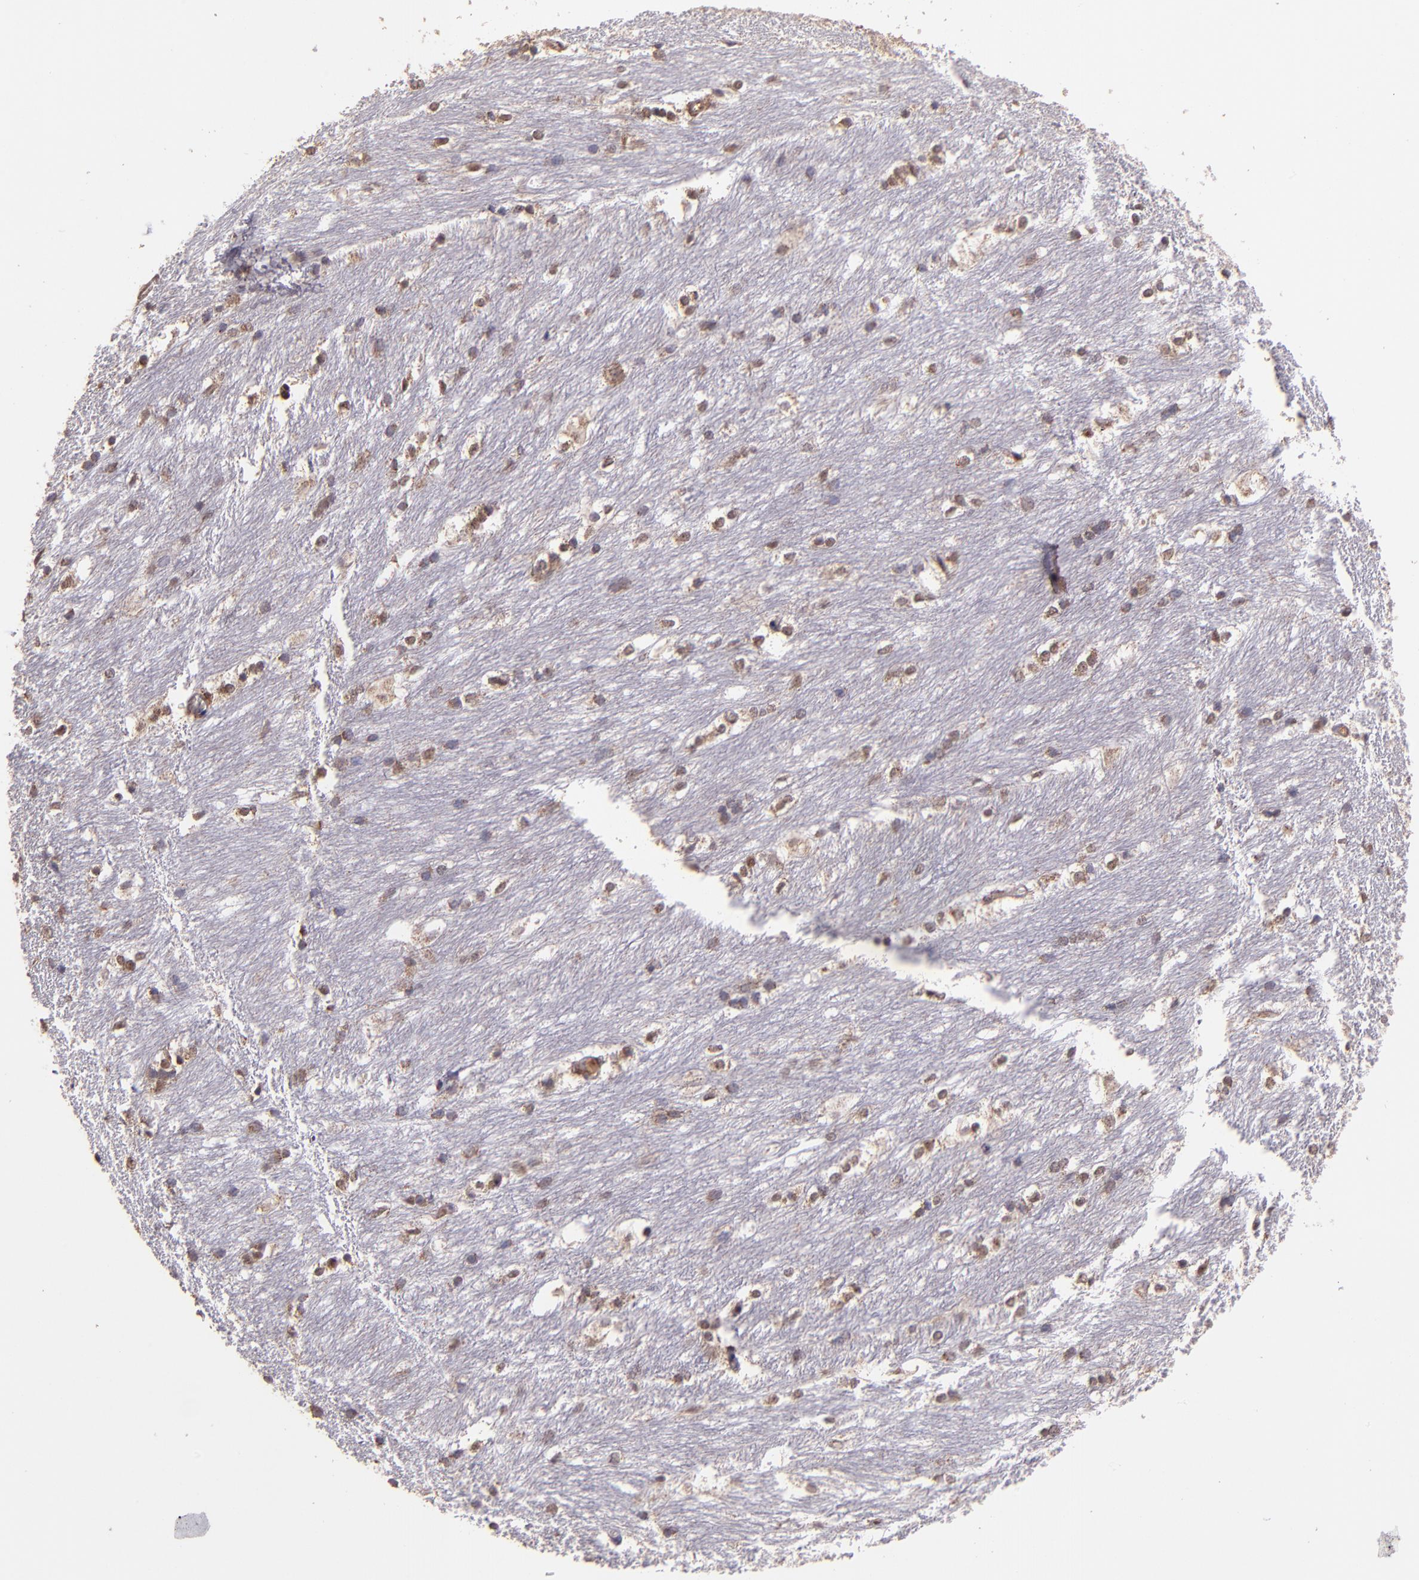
{"staining": {"intensity": "moderate", "quantity": "<25%", "location": "cytoplasmic/membranous"}, "tissue": "caudate", "cell_type": "Glial cells", "image_type": "normal", "snomed": [{"axis": "morphology", "description": "Normal tissue, NOS"}, {"axis": "topography", "description": "Lateral ventricle wall"}], "caption": "Protein positivity by IHC reveals moderate cytoplasmic/membranous expression in about <25% of glial cells in benign caudate.", "gene": "USP51", "patient": {"sex": "female", "age": 19}}